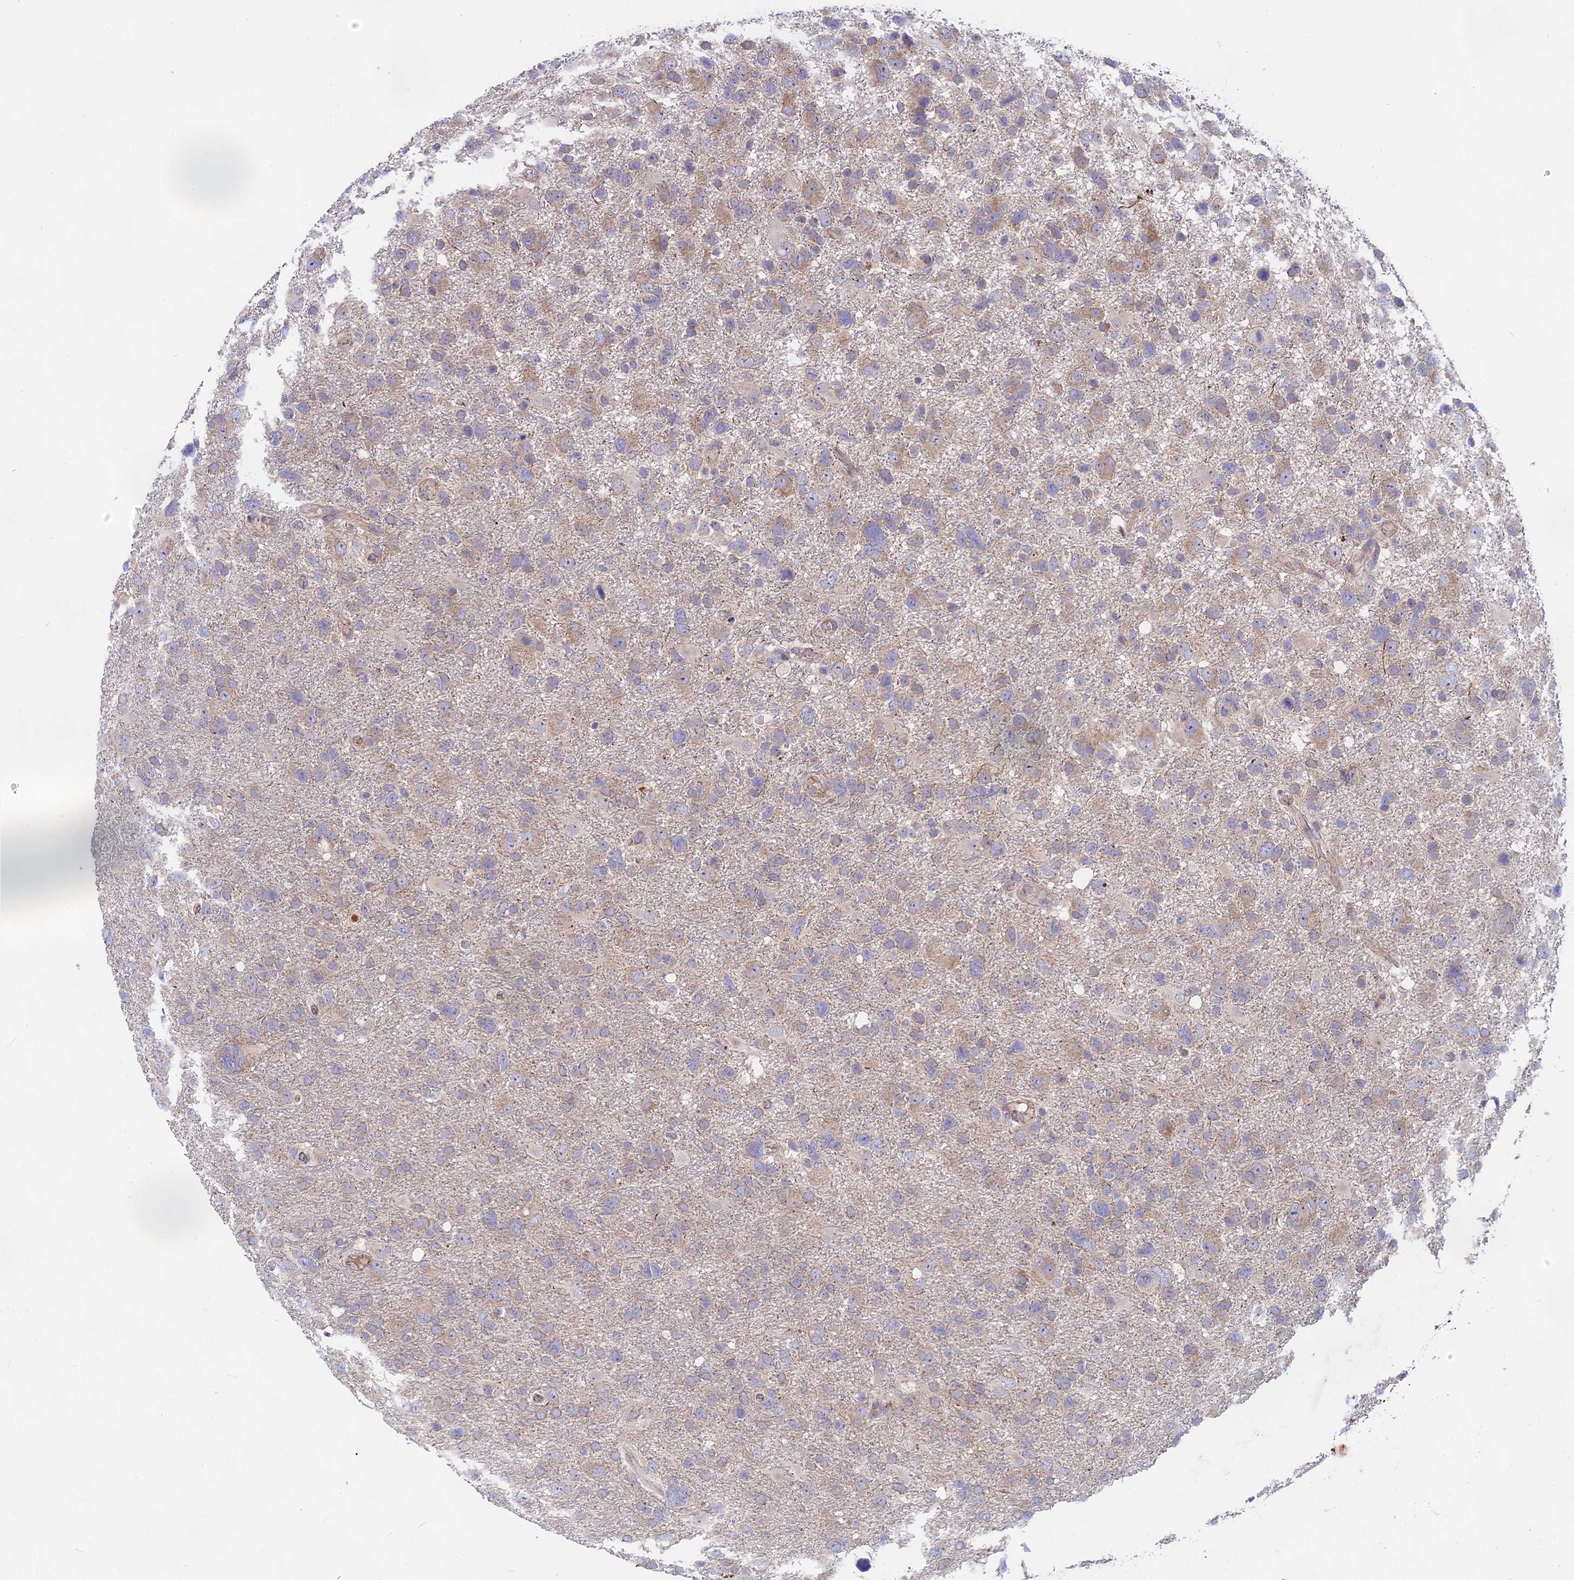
{"staining": {"intensity": "weak", "quantity": "25%-75%", "location": "cytoplasmic/membranous"}, "tissue": "glioma", "cell_type": "Tumor cells", "image_type": "cancer", "snomed": [{"axis": "morphology", "description": "Glioma, malignant, High grade"}, {"axis": "topography", "description": "Brain"}], "caption": "Immunohistochemical staining of human malignant glioma (high-grade) demonstrates weak cytoplasmic/membranous protein expression in about 25%-75% of tumor cells. (Stains: DAB (3,3'-diaminobenzidine) in brown, nuclei in blue, Microscopy: brightfield microscopy at high magnification).", "gene": "TENT4B", "patient": {"sex": "male", "age": 61}}